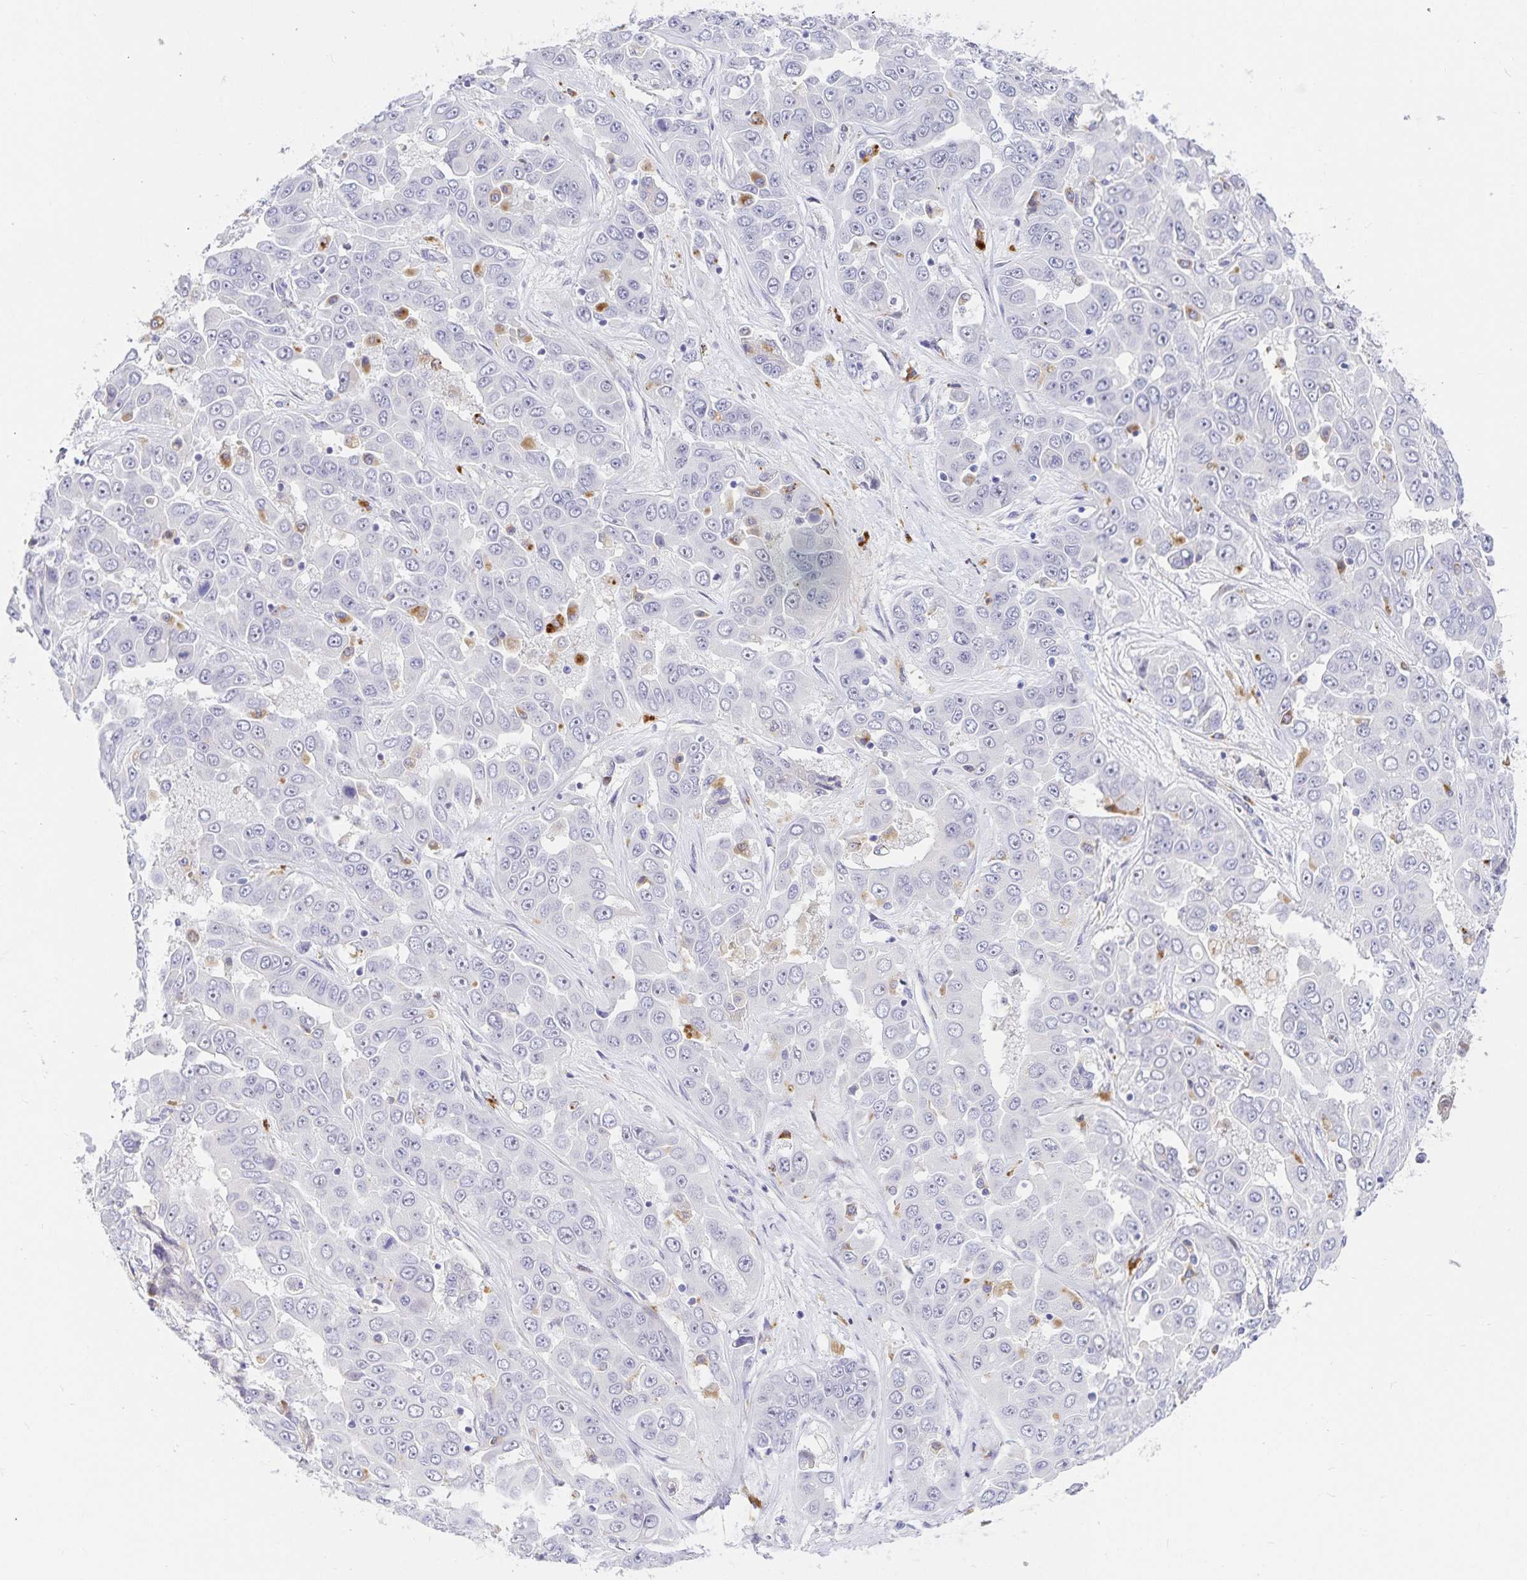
{"staining": {"intensity": "weak", "quantity": "<25%", "location": "cytoplasmic/membranous"}, "tissue": "liver cancer", "cell_type": "Tumor cells", "image_type": "cancer", "snomed": [{"axis": "morphology", "description": "Cholangiocarcinoma"}, {"axis": "topography", "description": "Liver"}], "caption": "The histopathology image demonstrates no significant staining in tumor cells of liver cancer.", "gene": "KBTBD13", "patient": {"sex": "female", "age": 52}}